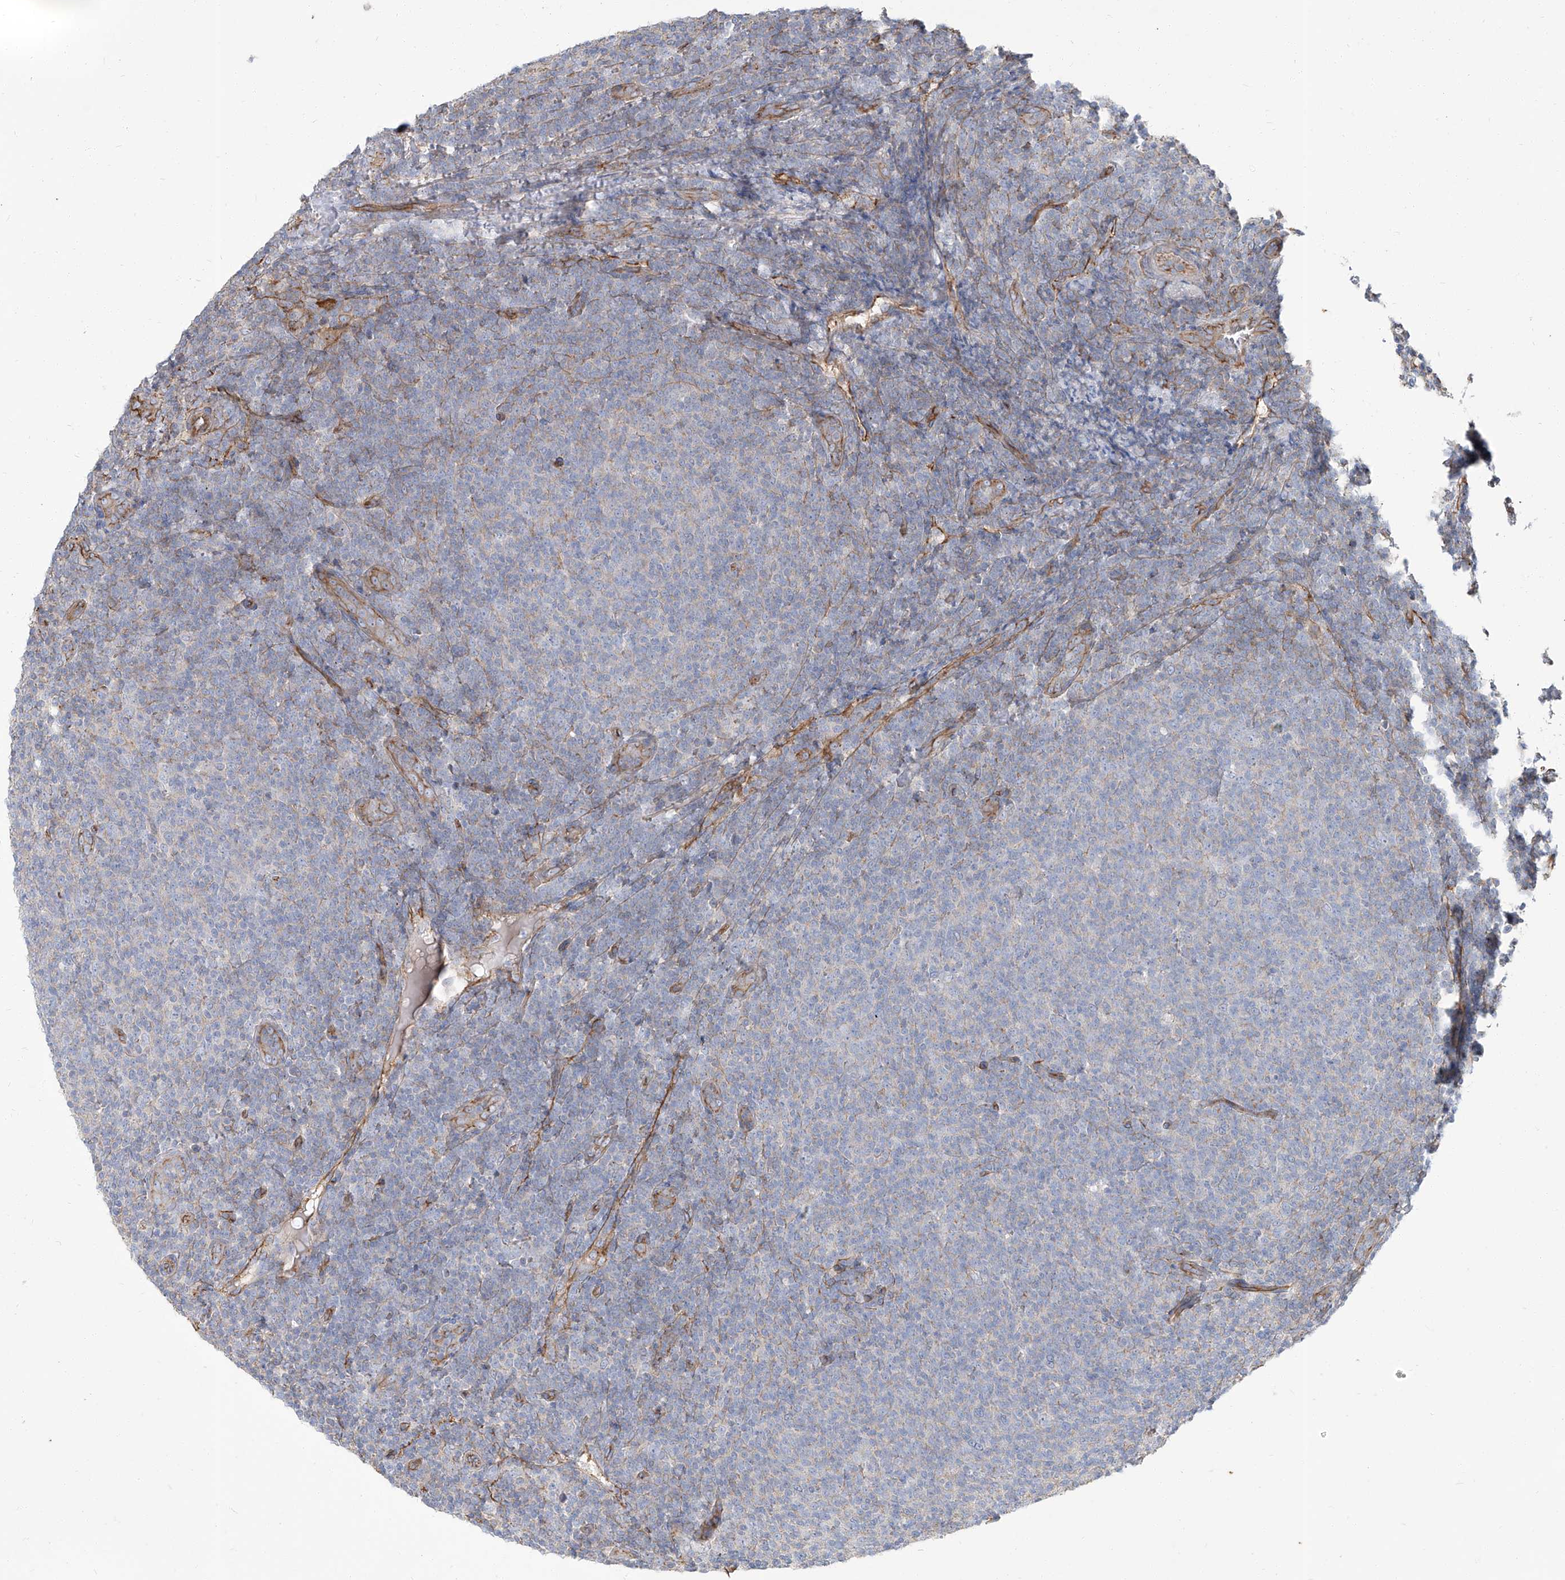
{"staining": {"intensity": "negative", "quantity": "none", "location": "none"}, "tissue": "lymphoma", "cell_type": "Tumor cells", "image_type": "cancer", "snomed": [{"axis": "morphology", "description": "Malignant lymphoma, non-Hodgkin's type, Low grade"}, {"axis": "topography", "description": "Lymph node"}], "caption": "High magnification brightfield microscopy of malignant lymphoma, non-Hodgkin's type (low-grade) stained with DAB (3,3'-diaminobenzidine) (brown) and counterstained with hematoxylin (blue): tumor cells show no significant staining. Nuclei are stained in blue.", "gene": "TXLNB", "patient": {"sex": "male", "age": 66}}